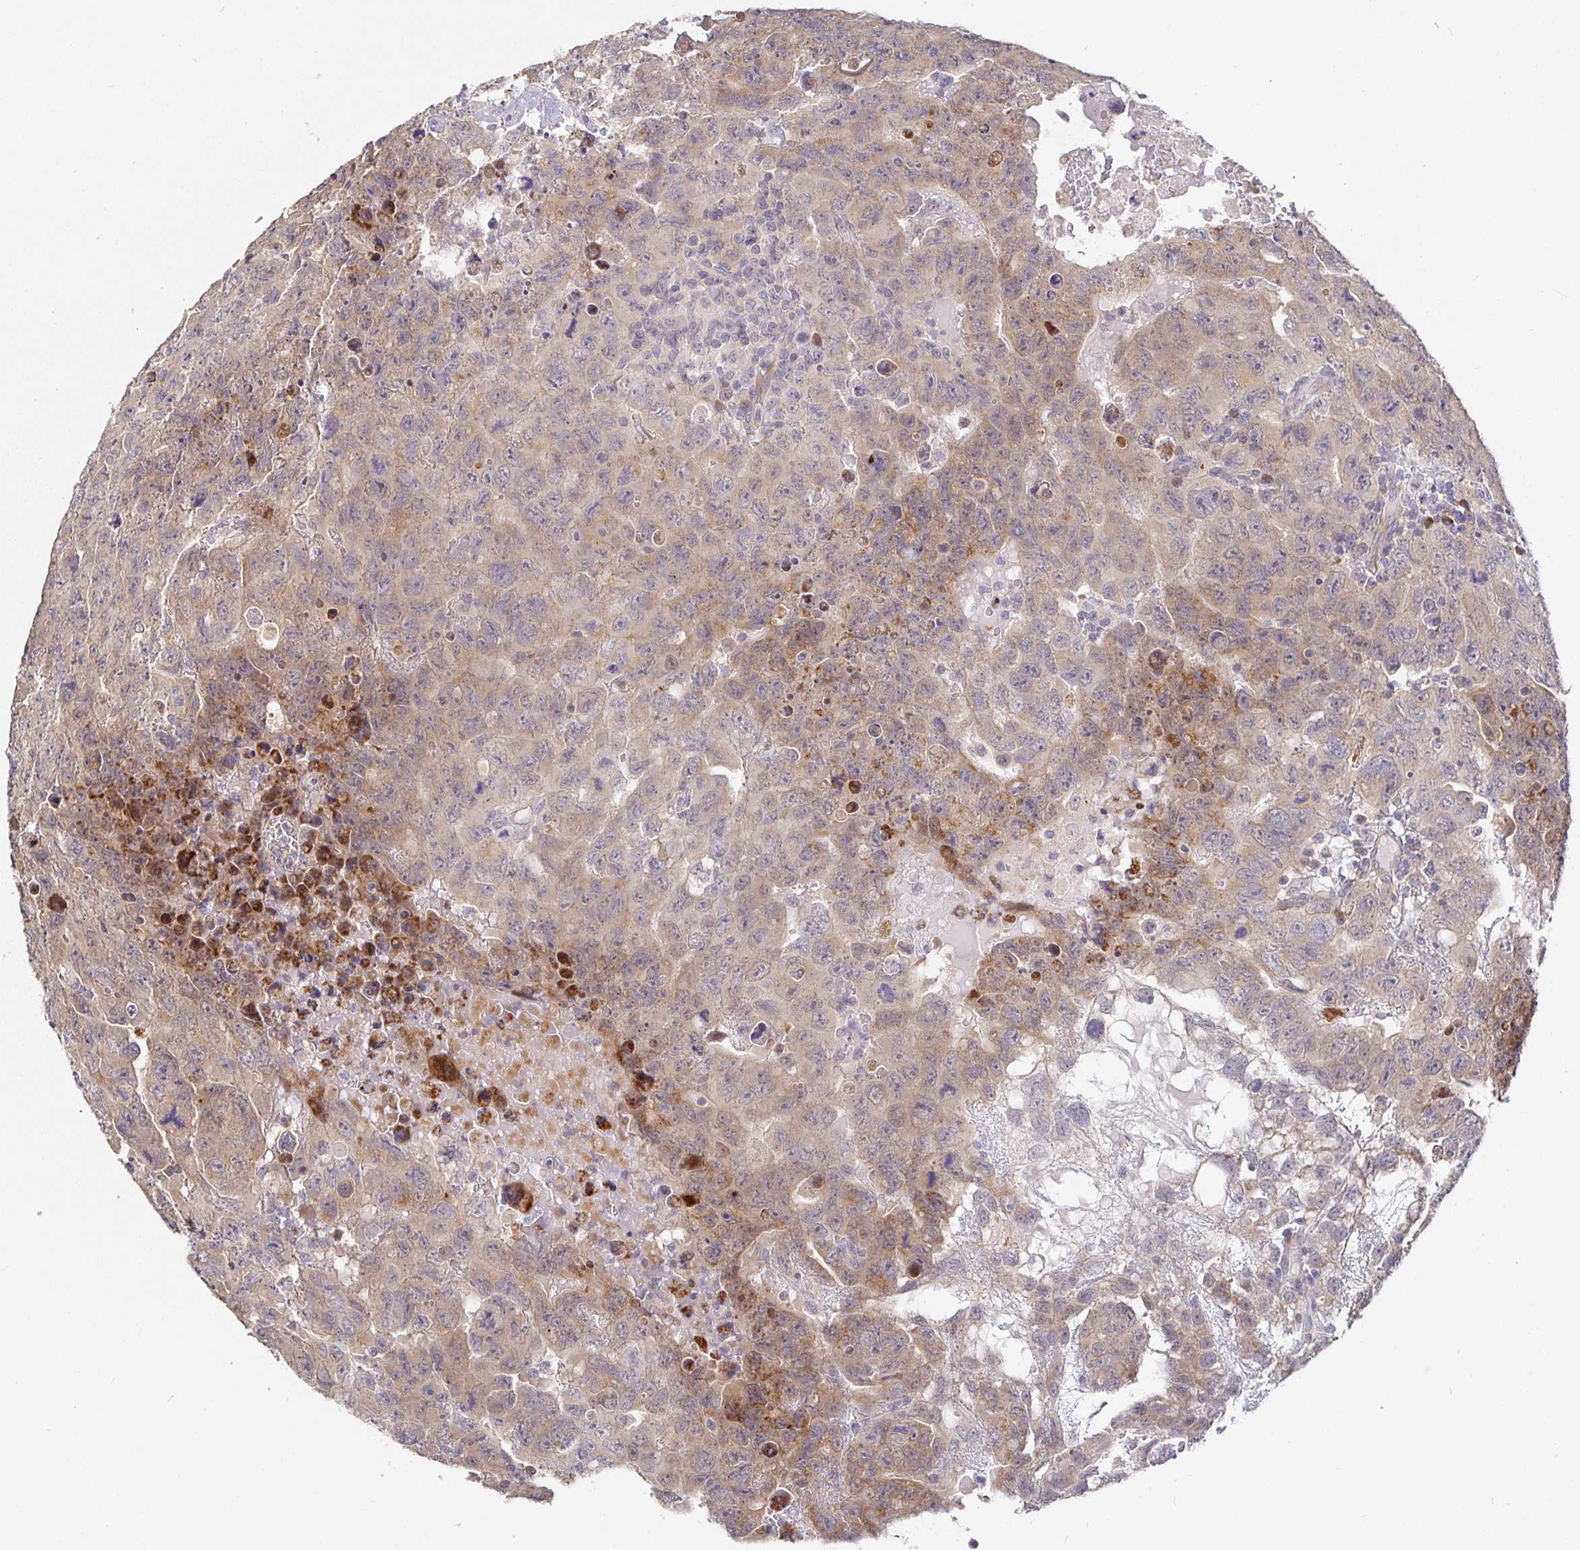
{"staining": {"intensity": "weak", "quantity": ">75%", "location": "cytoplasmic/membranous"}, "tissue": "testis cancer", "cell_type": "Tumor cells", "image_type": "cancer", "snomed": [{"axis": "morphology", "description": "Carcinoma, Embryonal, NOS"}, {"axis": "topography", "description": "Testis"}], "caption": "Immunohistochemistry of testis cancer reveals low levels of weak cytoplasmic/membranous staining in about >75% of tumor cells. Nuclei are stained in blue.", "gene": "ZDHHC11", "patient": {"sex": "male", "age": 24}}